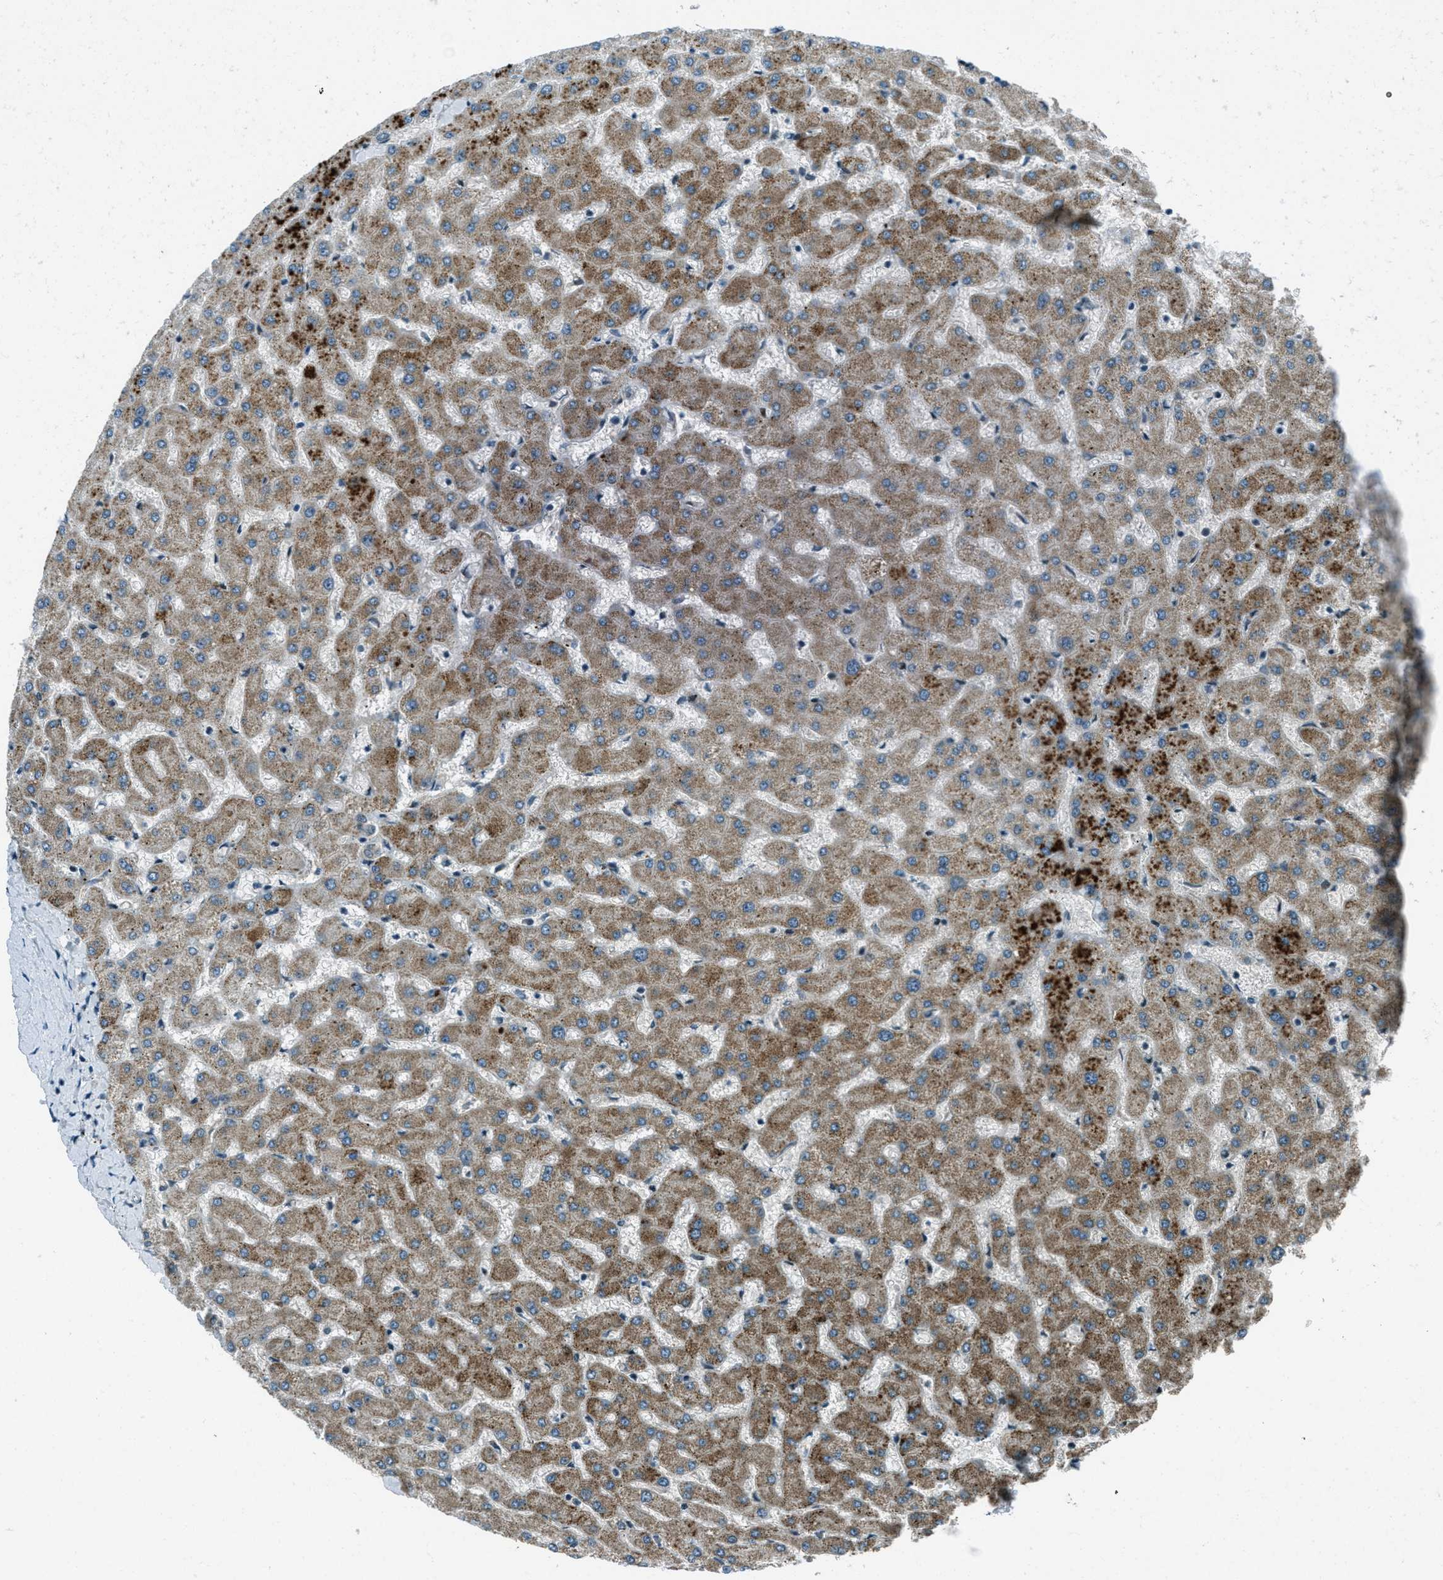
{"staining": {"intensity": "weak", "quantity": "<25%", "location": "cytoplasmic/membranous"}, "tissue": "liver", "cell_type": "Cholangiocytes", "image_type": "normal", "snomed": [{"axis": "morphology", "description": "Normal tissue, NOS"}, {"axis": "topography", "description": "Liver"}], "caption": "Histopathology image shows no significant protein expression in cholangiocytes of normal liver.", "gene": "STK11", "patient": {"sex": "female", "age": 63}}